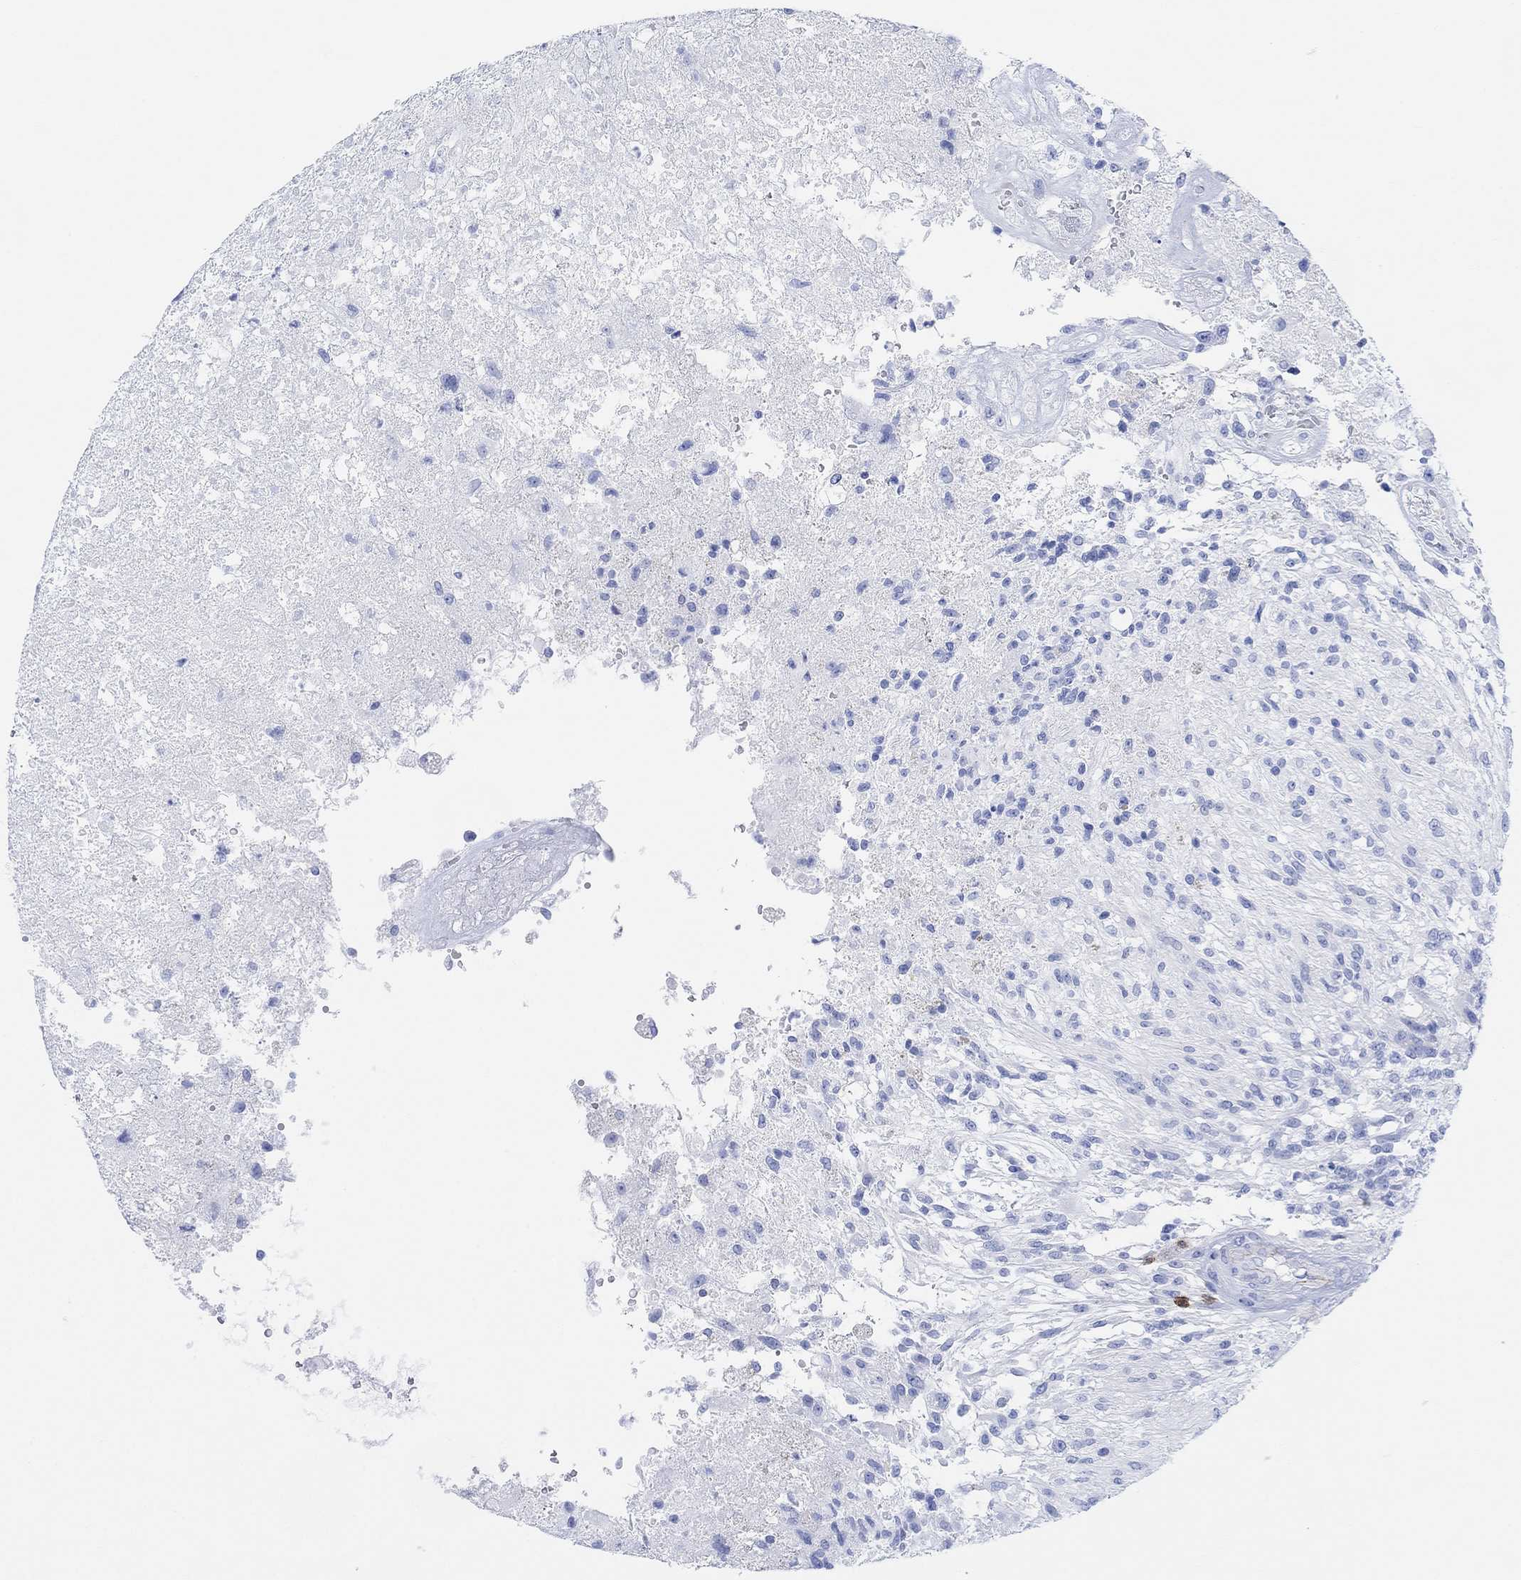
{"staining": {"intensity": "negative", "quantity": "none", "location": "none"}, "tissue": "glioma", "cell_type": "Tumor cells", "image_type": "cancer", "snomed": [{"axis": "morphology", "description": "Glioma, malignant, High grade"}, {"axis": "topography", "description": "Brain"}], "caption": "Photomicrograph shows no significant protein positivity in tumor cells of glioma.", "gene": "GPR65", "patient": {"sex": "male", "age": 56}}